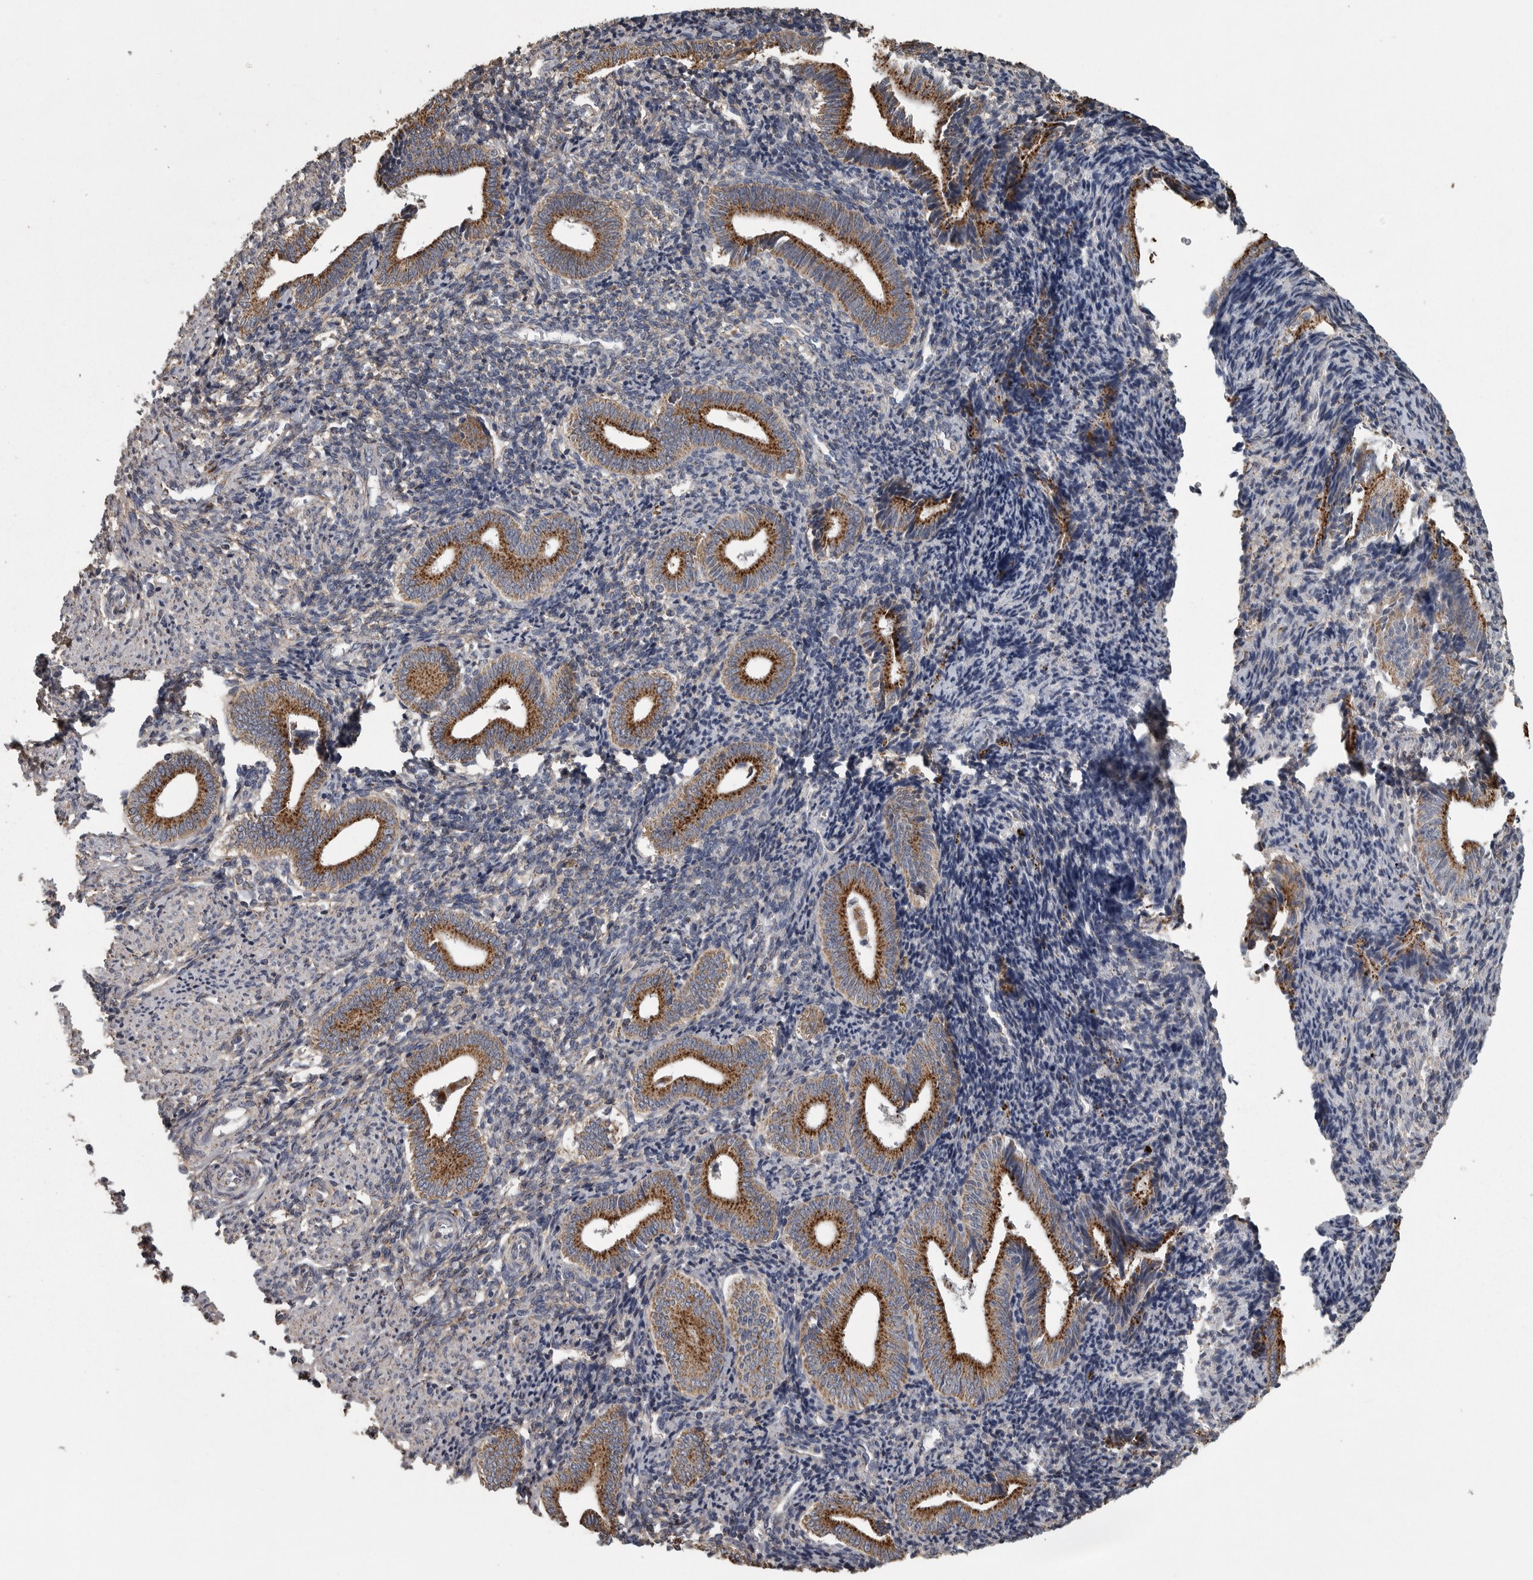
{"staining": {"intensity": "negative", "quantity": "none", "location": "none"}, "tissue": "endometrium", "cell_type": "Cells in endometrial stroma", "image_type": "normal", "snomed": [{"axis": "morphology", "description": "Normal tissue, NOS"}, {"axis": "topography", "description": "Uterus"}, {"axis": "topography", "description": "Endometrium"}], "caption": "Immunohistochemistry of unremarkable human endometrium displays no positivity in cells in endometrial stroma.", "gene": "FRK", "patient": {"sex": "female", "age": 33}}